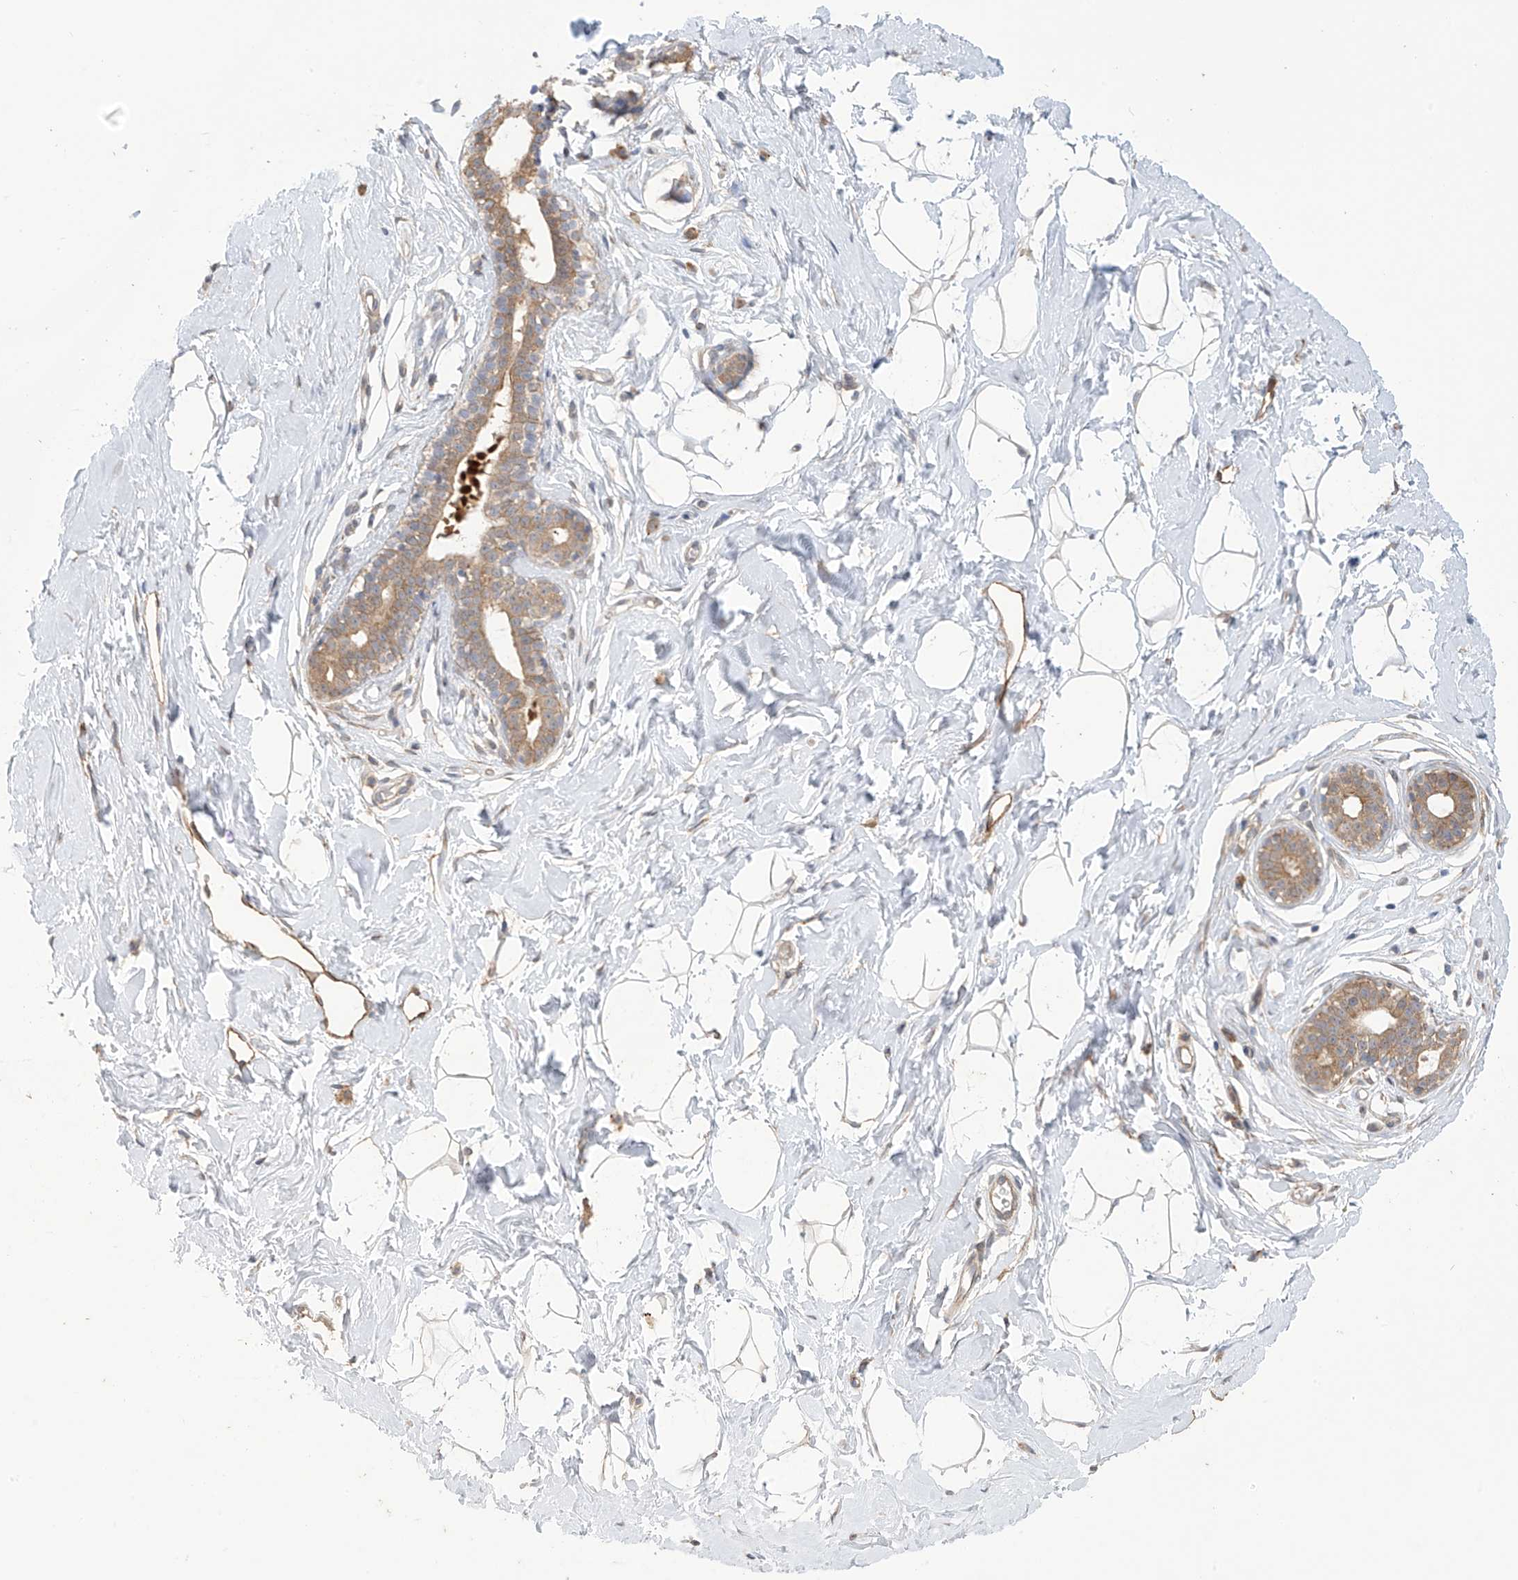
{"staining": {"intensity": "negative", "quantity": "none", "location": "none"}, "tissue": "breast", "cell_type": "Adipocytes", "image_type": "normal", "snomed": [{"axis": "morphology", "description": "Normal tissue, NOS"}, {"axis": "morphology", "description": "Adenoma, NOS"}, {"axis": "topography", "description": "Breast"}], "caption": "Immunohistochemistry (IHC) of unremarkable human breast shows no staining in adipocytes.", "gene": "KIAA1522", "patient": {"sex": "female", "age": 23}}